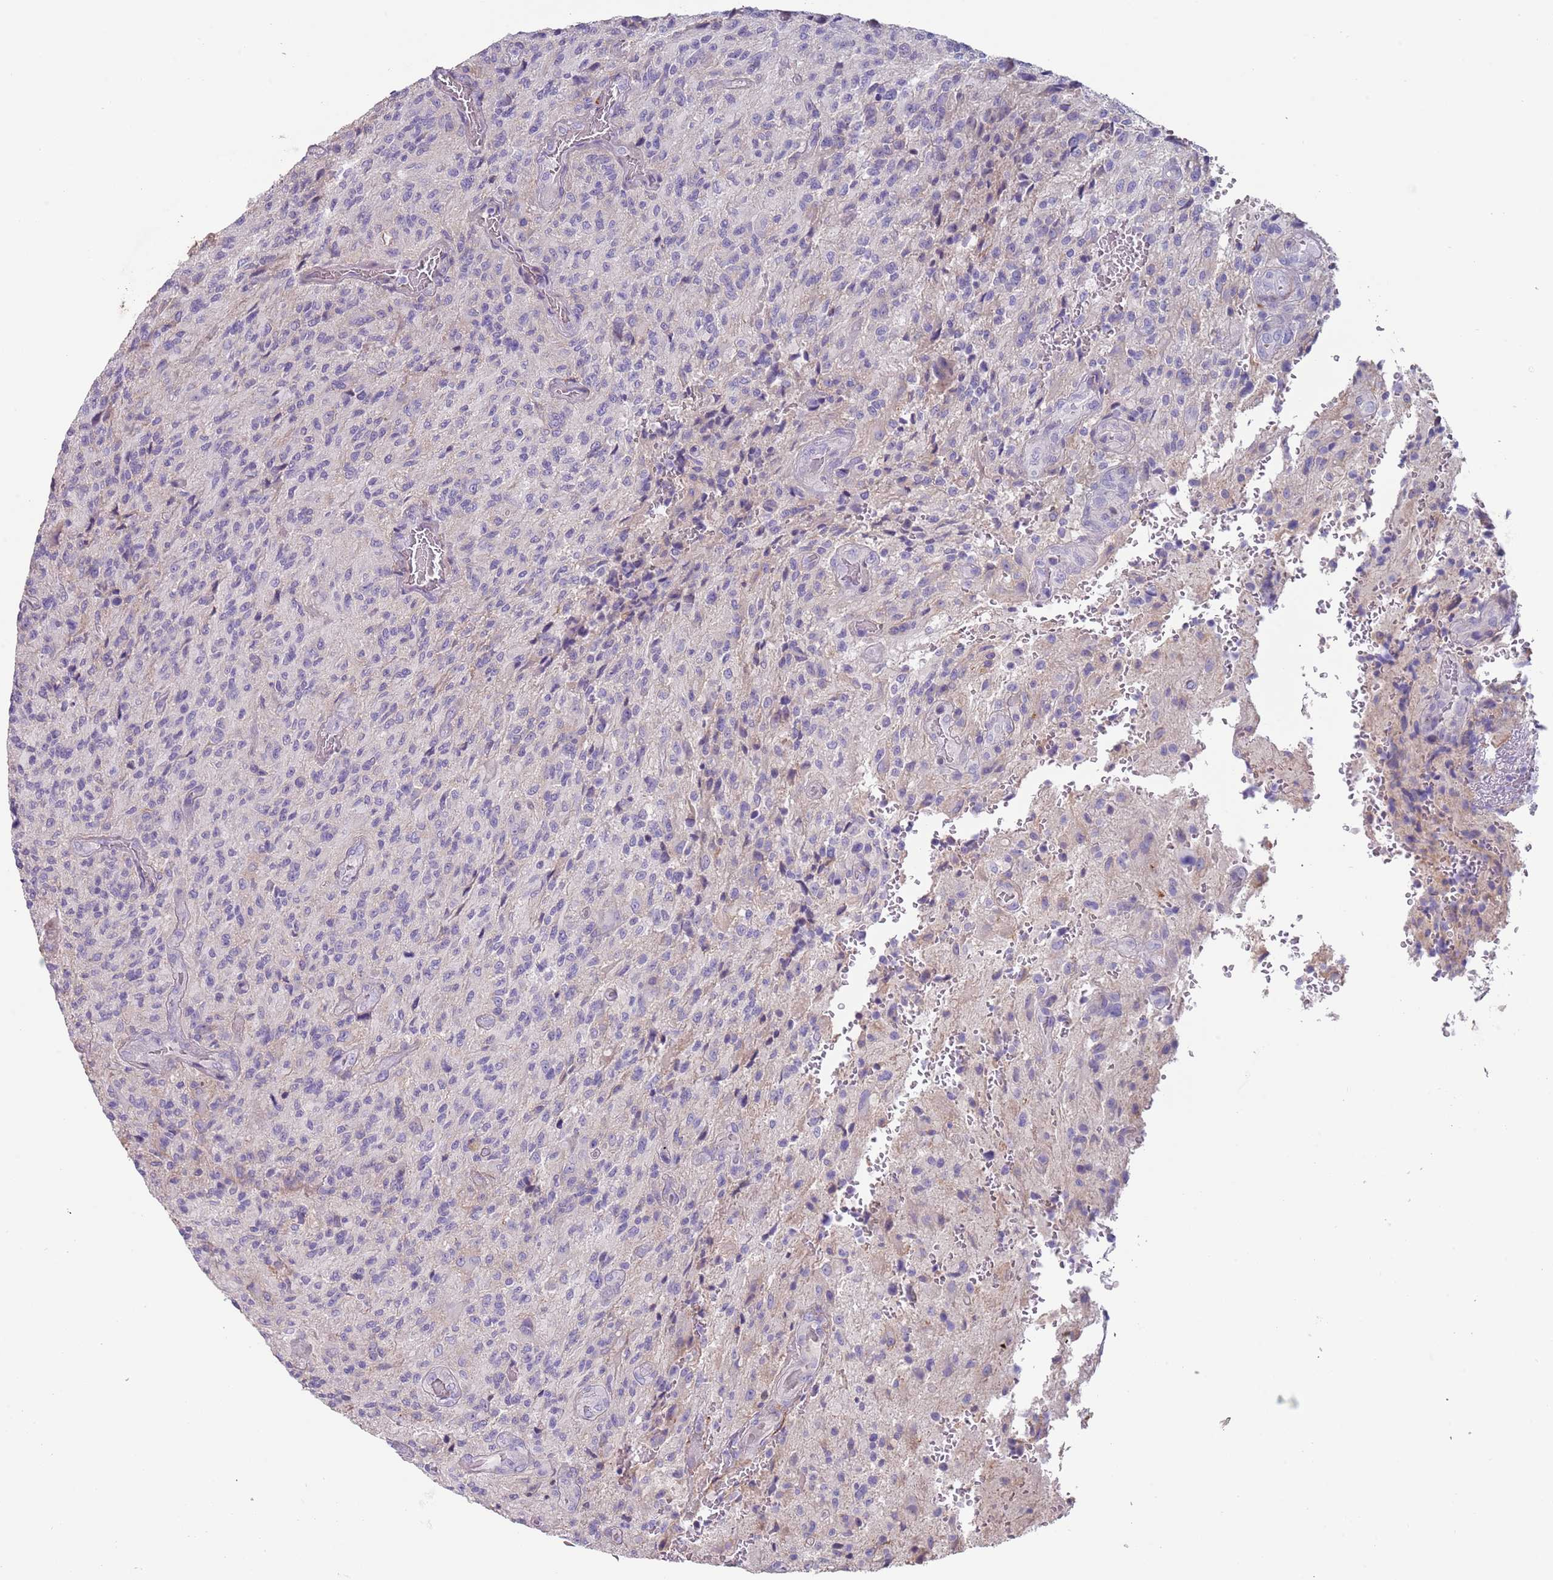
{"staining": {"intensity": "negative", "quantity": "none", "location": "none"}, "tissue": "glioma", "cell_type": "Tumor cells", "image_type": "cancer", "snomed": [{"axis": "morphology", "description": "Normal tissue, NOS"}, {"axis": "morphology", "description": "Glioma, malignant, High grade"}, {"axis": "topography", "description": "Cerebral cortex"}], "caption": "Protein analysis of glioma demonstrates no significant positivity in tumor cells.", "gene": "NBPF3", "patient": {"sex": "male", "age": 56}}